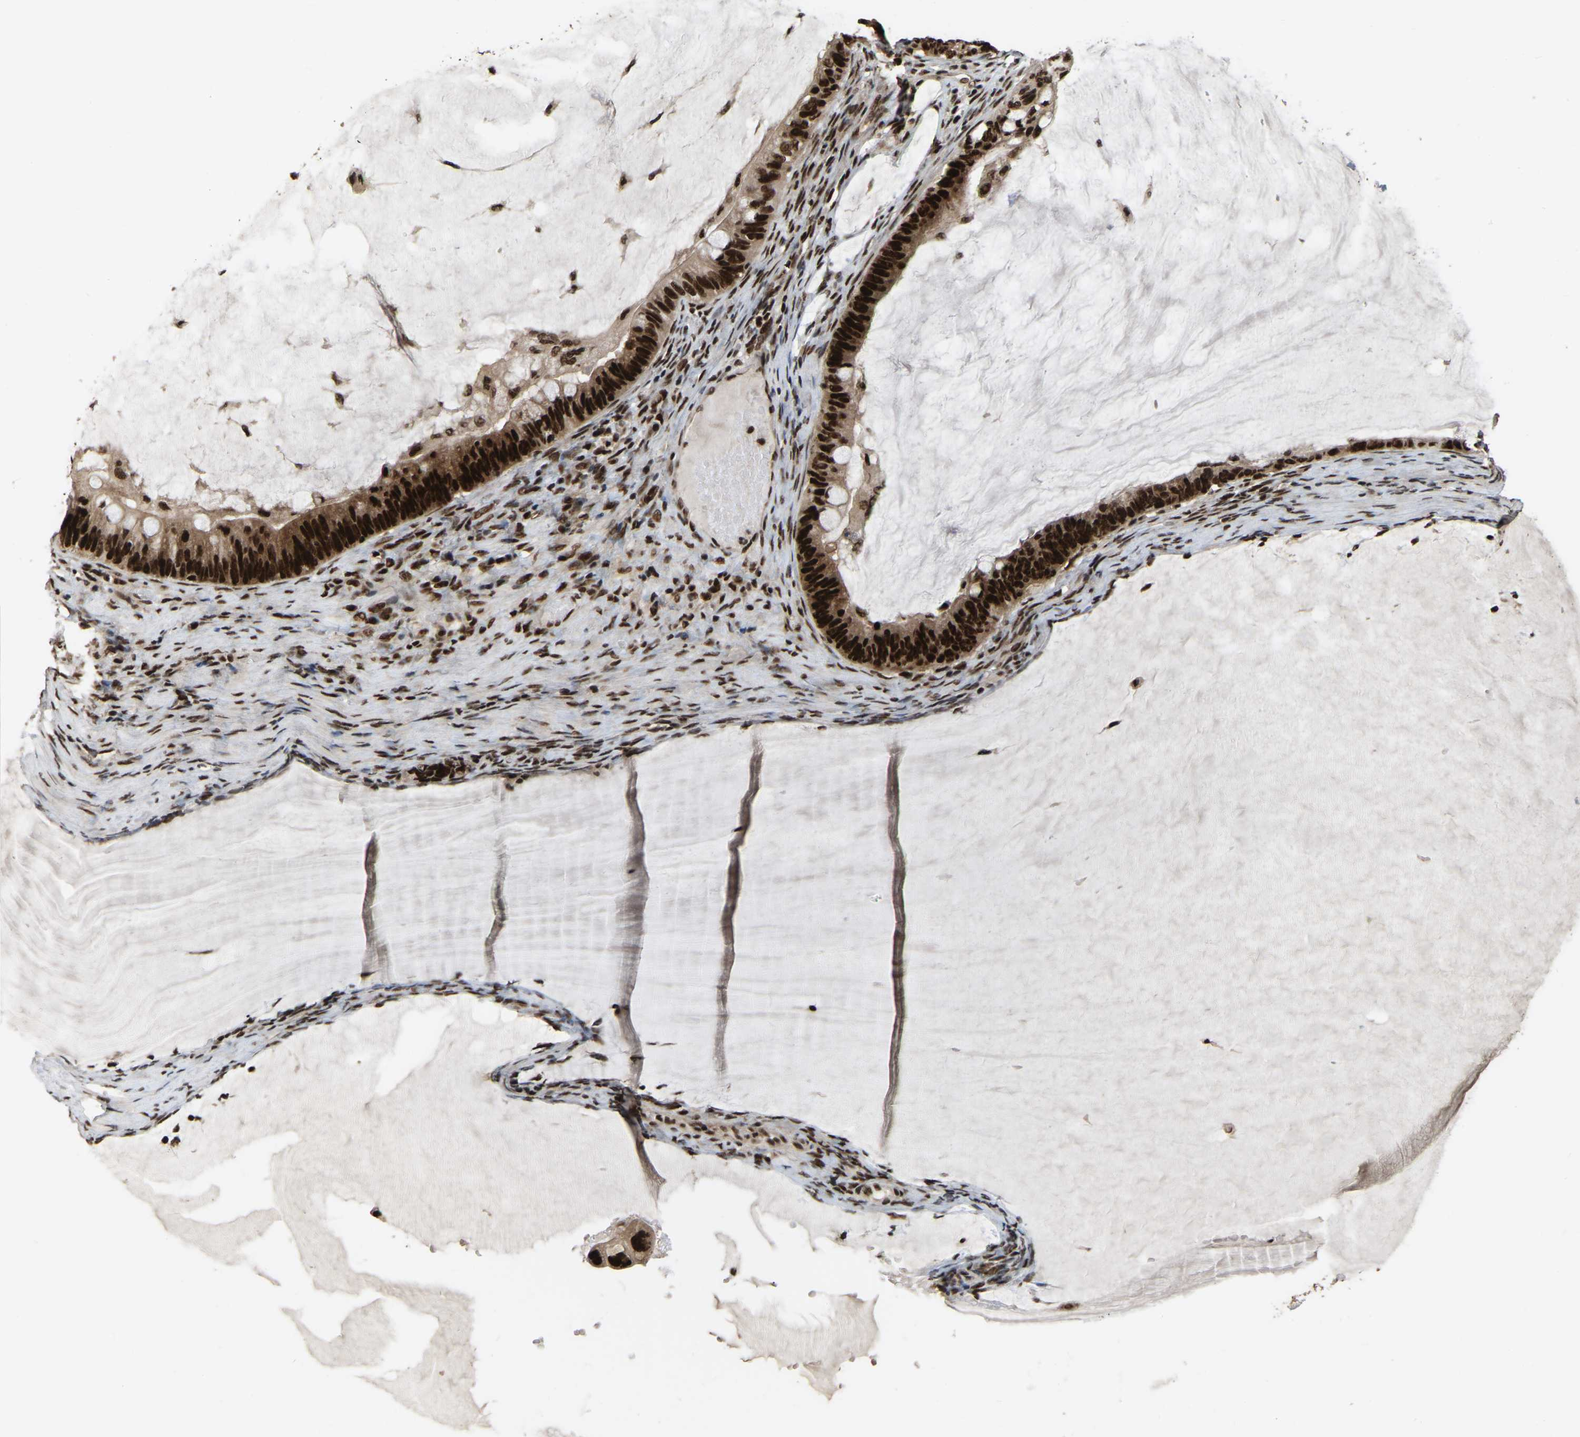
{"staining": {"intensity": "strong", "quantity": ">75%", "location": "nuclear"}, "tissue": "ovarian cancer", "cell_type": "Tumor cells", "image_type": "cancer", "snomed": [{"axis": "morphology", "description": "Cystadenocarcinoma, mucinous, NOS"}, {"axis": "topography", "description": "Ovary"}], "caption": "Immunohistochemical staining of ovarian cancer shows high levels of strong nuclear positivity in about >75% of tumor cells.", "gene": "TBL1XR1", "patient": {"sex": "female", "age": 61}}